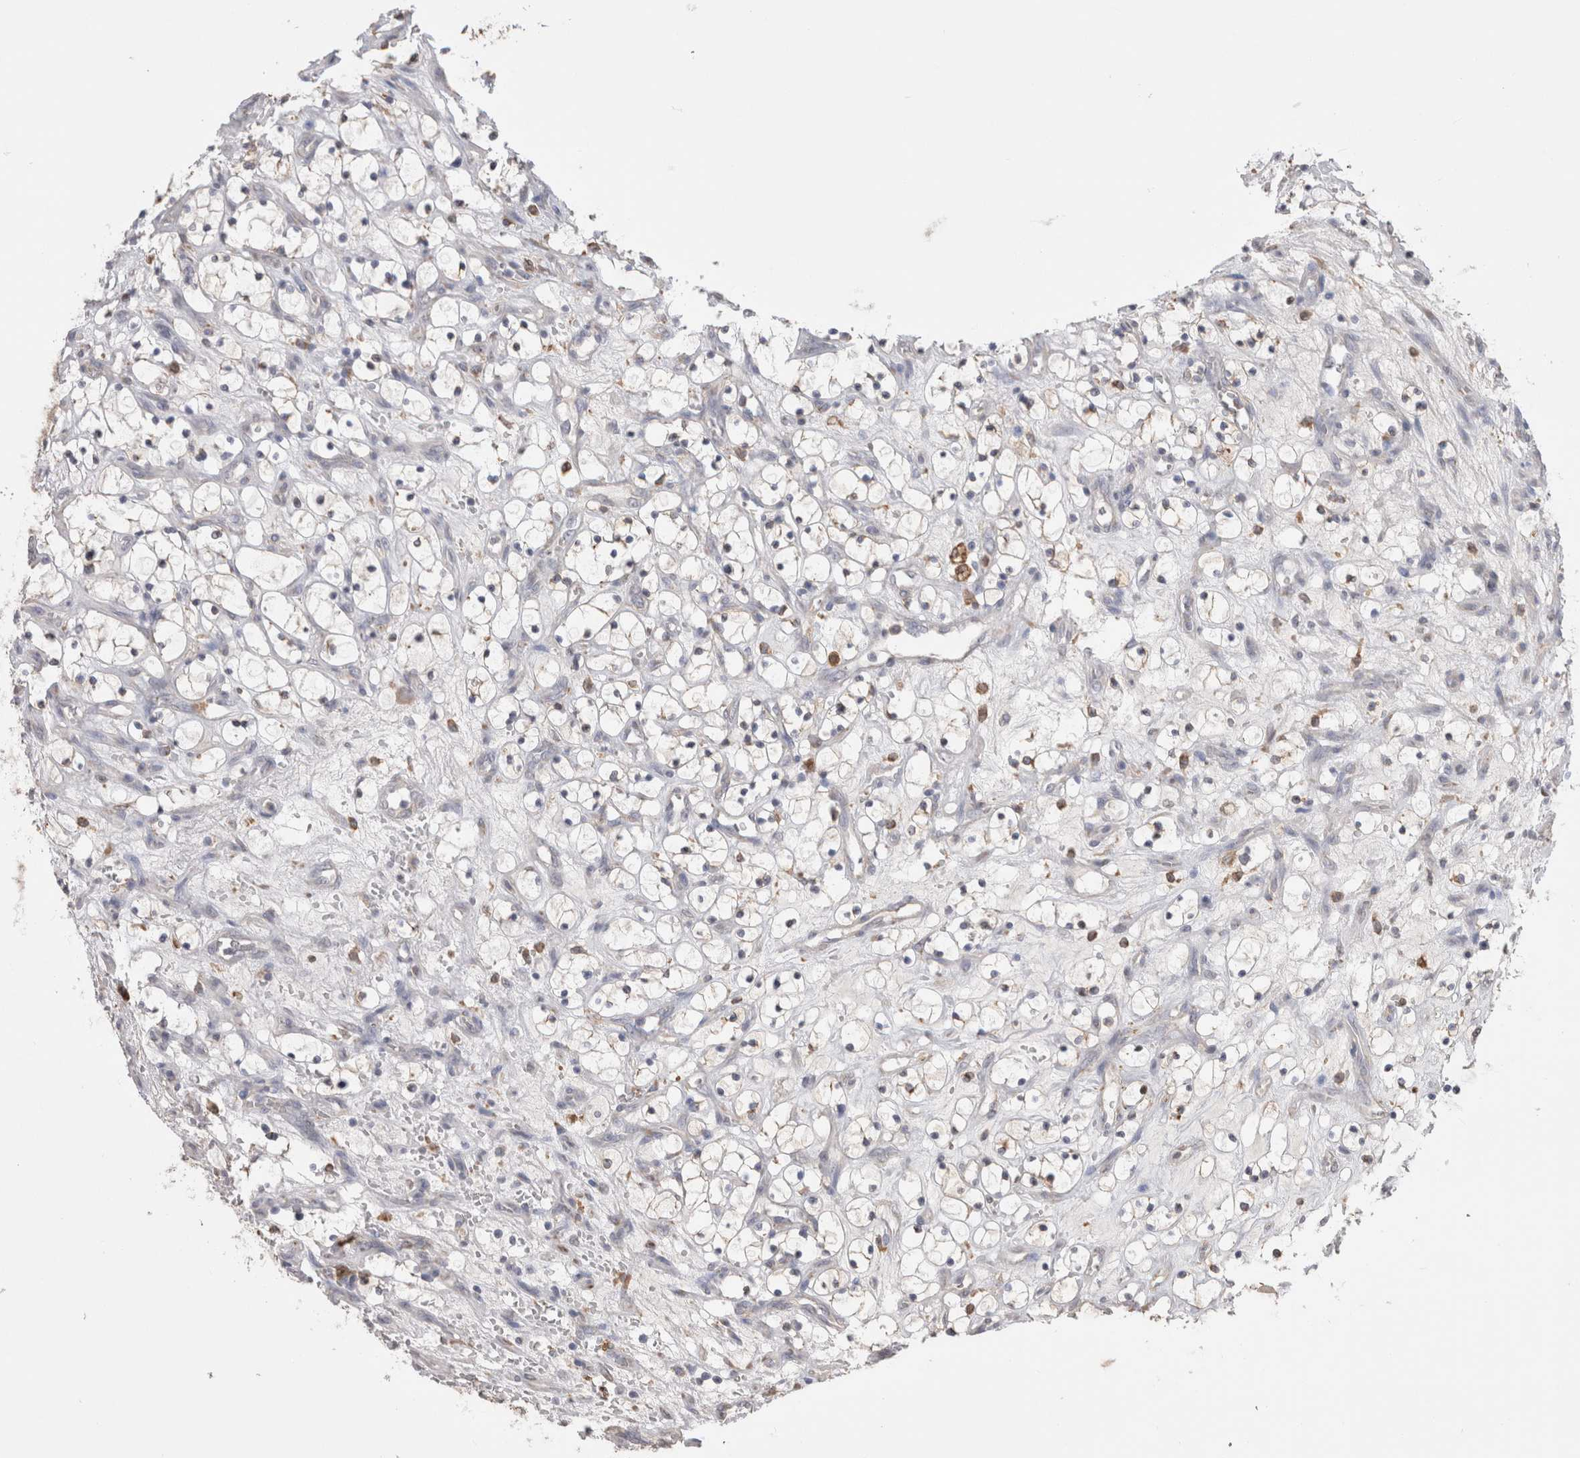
{"staining": {"intensity": "negative", "quantity": "none", "location": "none"}, "tissue": "renal cancer", "cell_type": "Tumor cells", "image_type": "cancer", "snomed": [{"axis": "morphology", "description": "Adenocarcinoma, NOS"}, {"axis": "topography", "description": "Kidney"}], "caption": "Immunohistochemical staining of human adenocarcinoma (renal) reveals no significant positivity in tumor cells. (DAB (3,3'-diaminobenzidine) IHC with hematoxylin counter stain).", "gene": "LRPAP1", "patient": {"sex": "female", "age": 69}}